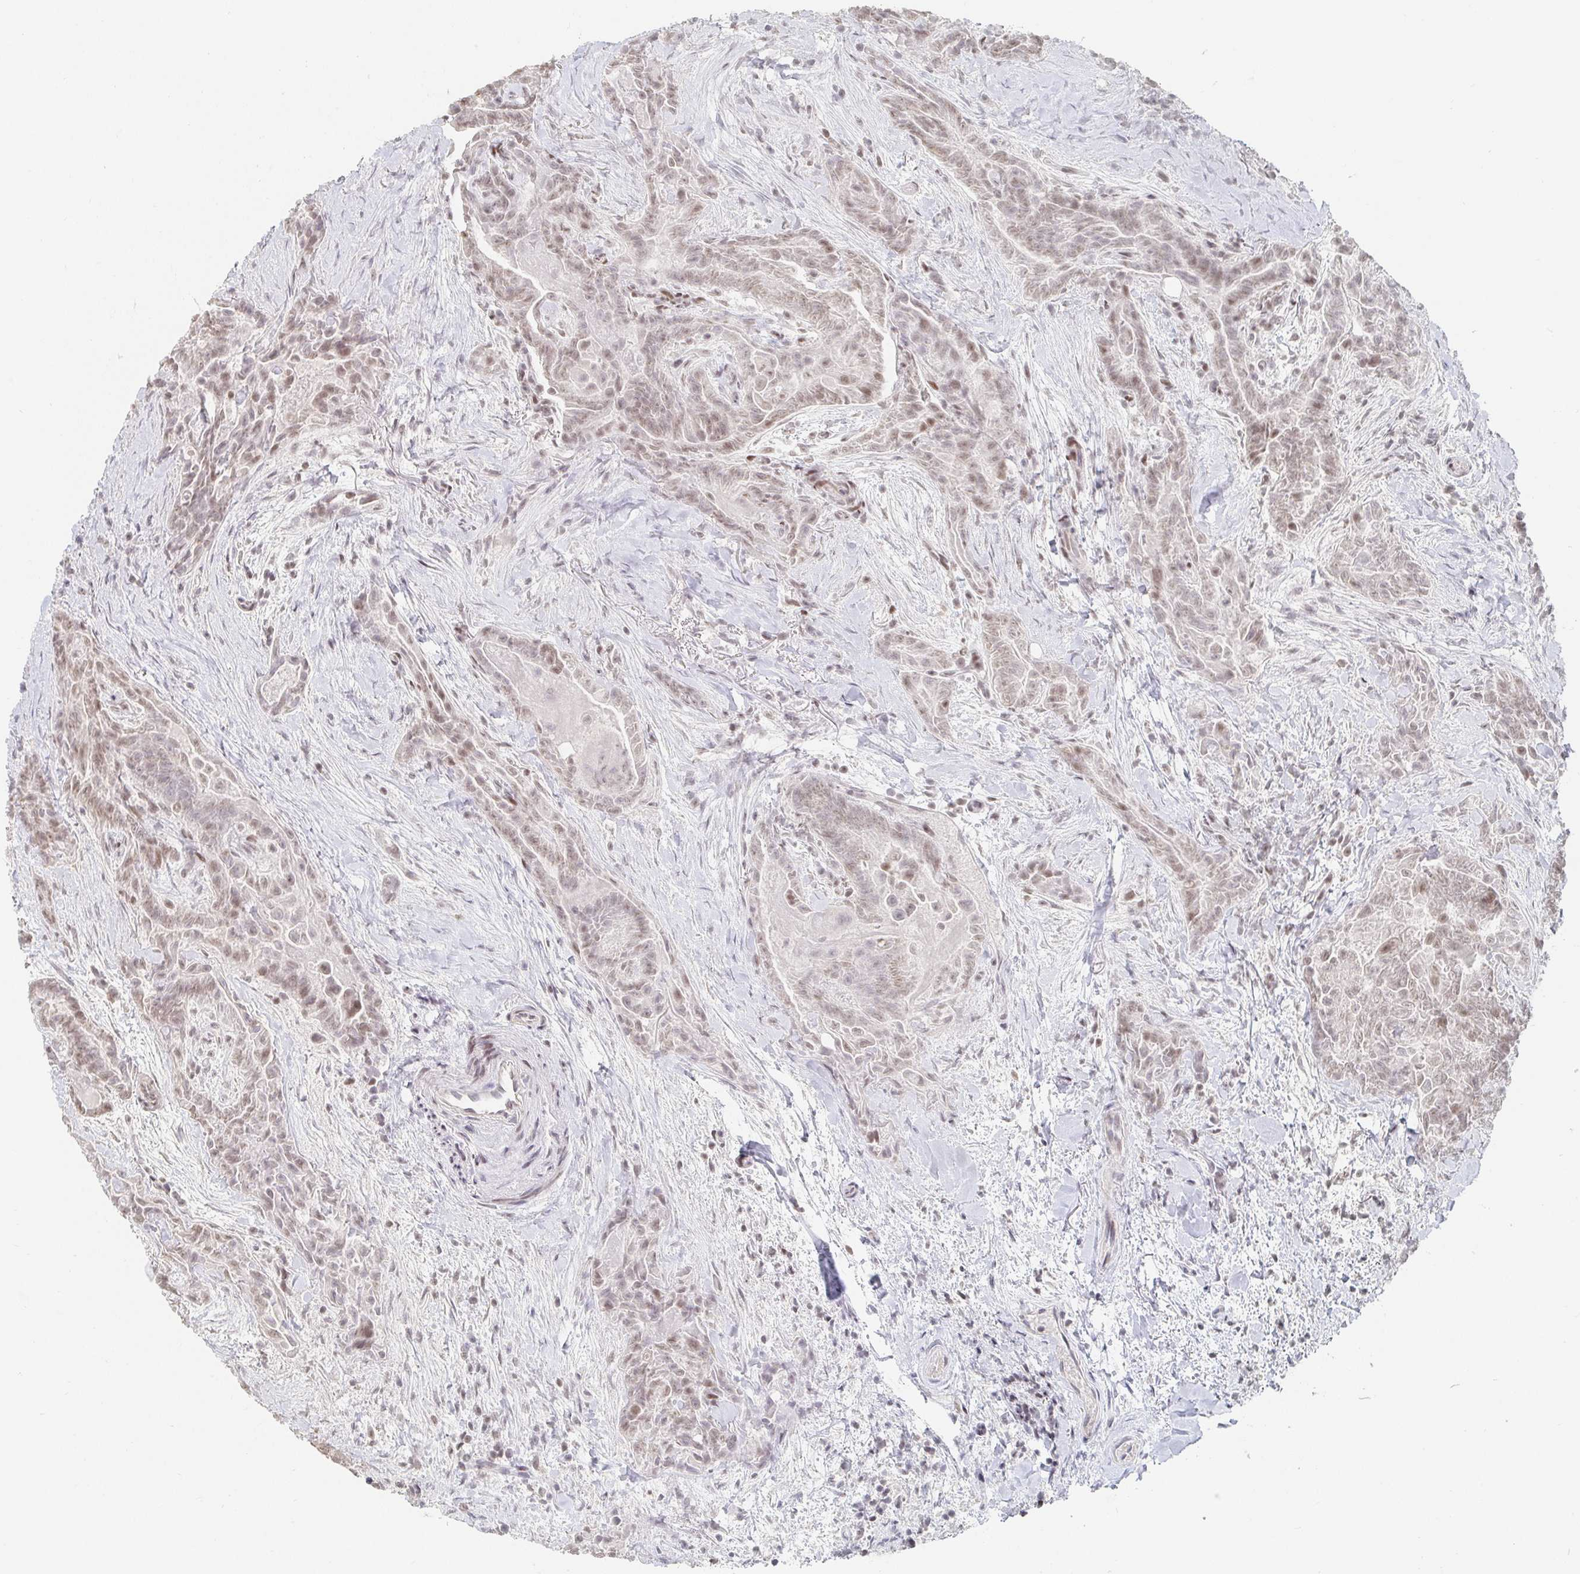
{"staining": {"intensity": "weak", "quantity": ">75%", "location": "nuclear"}, "tissue": "thyroid cancer", "cell_type": "Tumor cells", "image_type": "cancer", "snomed": [{"axis": "morphology", "description": "Papillary adenocarcinoma, NOS"}, {"axis": "topography", "description": "Thyroid gland"}], "caption": "Immunohistochemistry (IHC) photomicrograph of human thyroid papillary adenocarcinoma stained for a protein (brown), which exhibits low levels of weak nuclear staining in approximately >75% of tumor cells.", "gene": "NME9", "patient": {"sex": "female", "age": 61}}